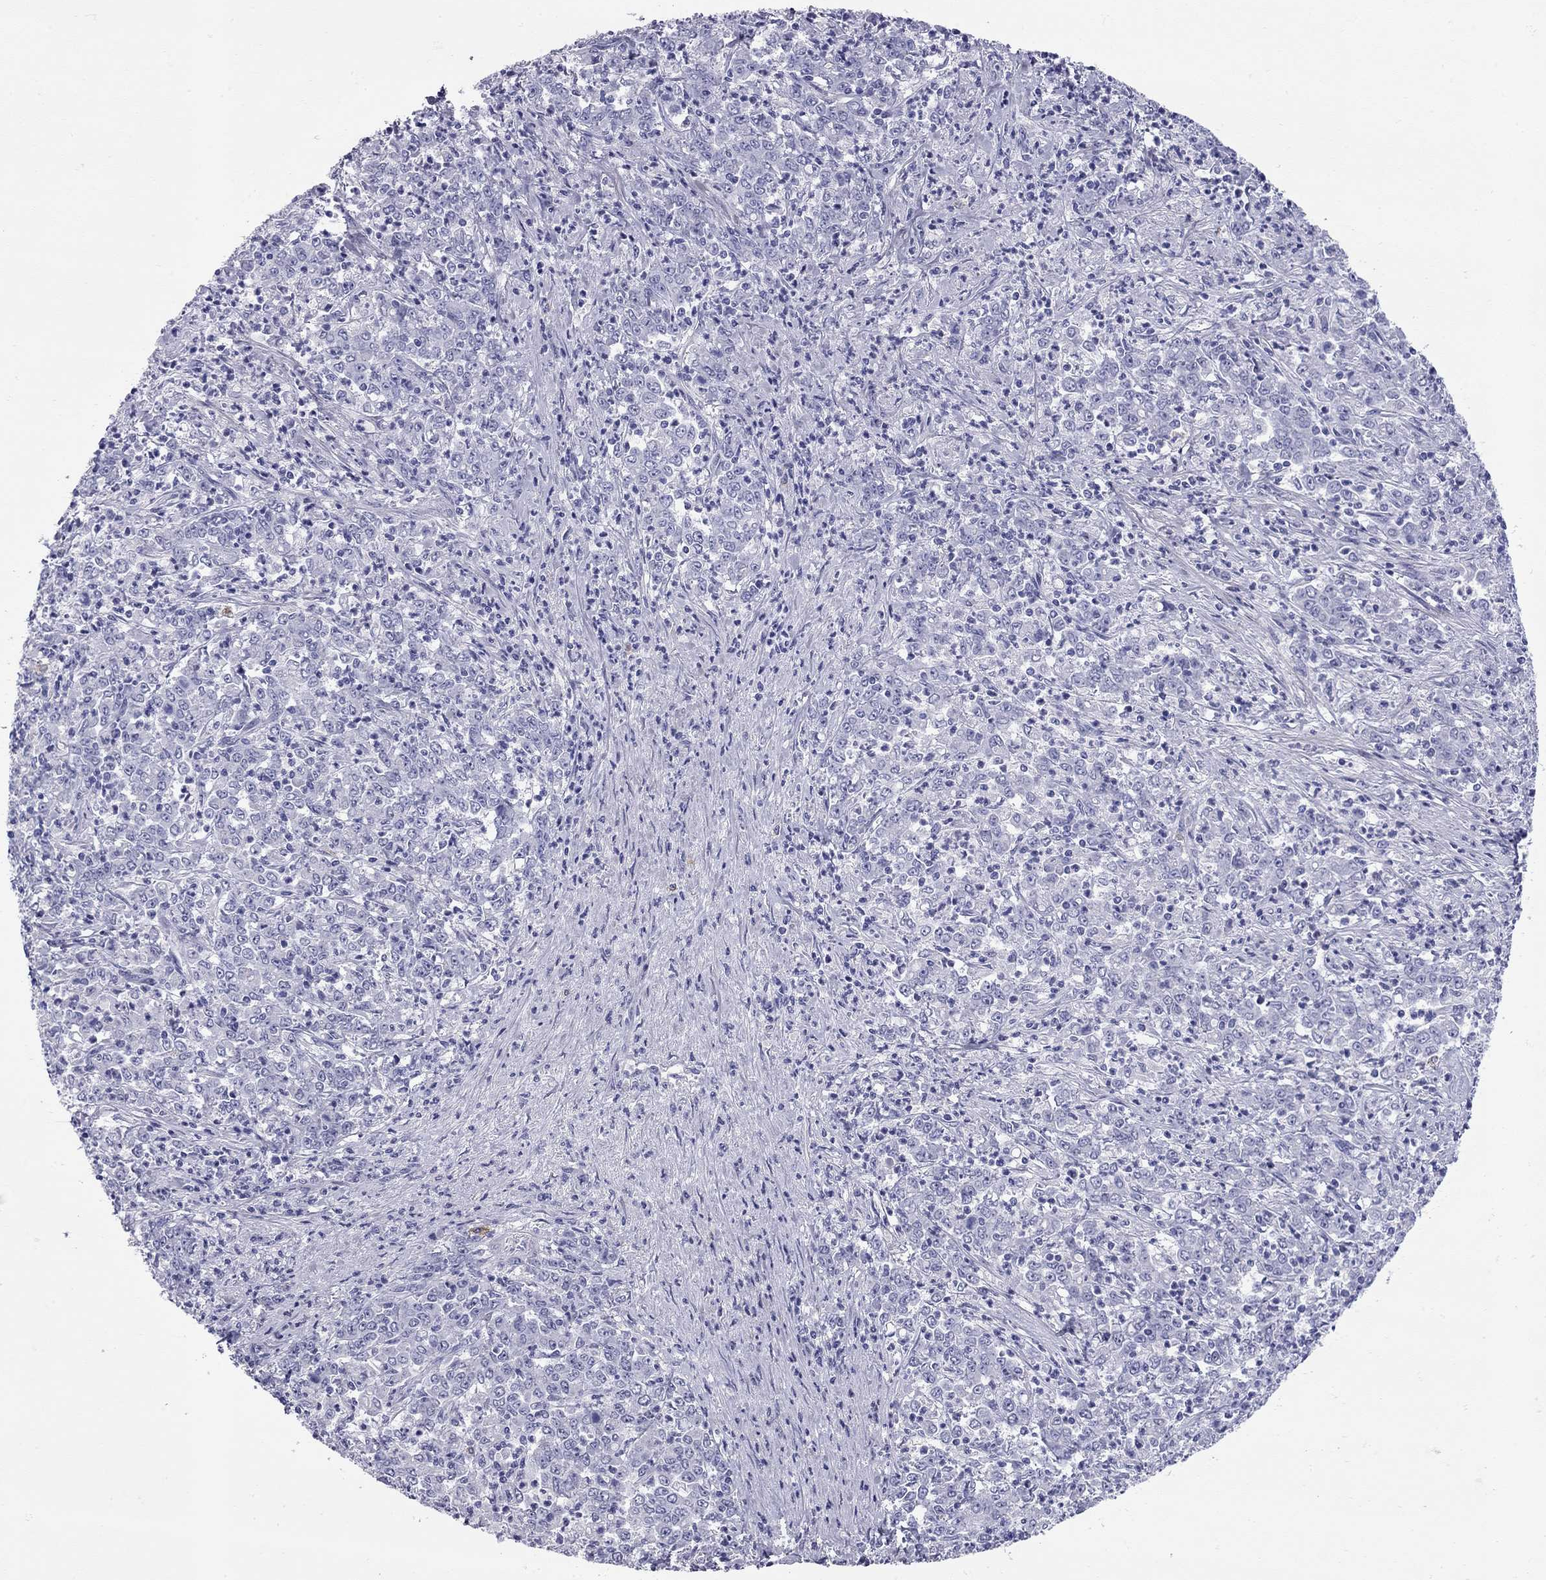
{"staining": {"intensity": "negative", "quantity": "none", "location": "none"}, "tissue": "stomach cancer", "cell_type": "Tumor cells", "image_type": "cancer", "snomed": [{"axis": "morphology", "description": "Adenocarcinoma, NOS"}, {"axis": "topography", "description": "Stomach, lower"}], "caption": "Tumor cells show no significant protein expression in stomach cancer (adenocarcinoma). The staining is performed using DAB (3,3'-diaminobenzidine) brown chromogen with nuclei counter-stained in using hematoxylin.", "gene": "C8orf88", "patient": {"sex": "female", "age": 71}}